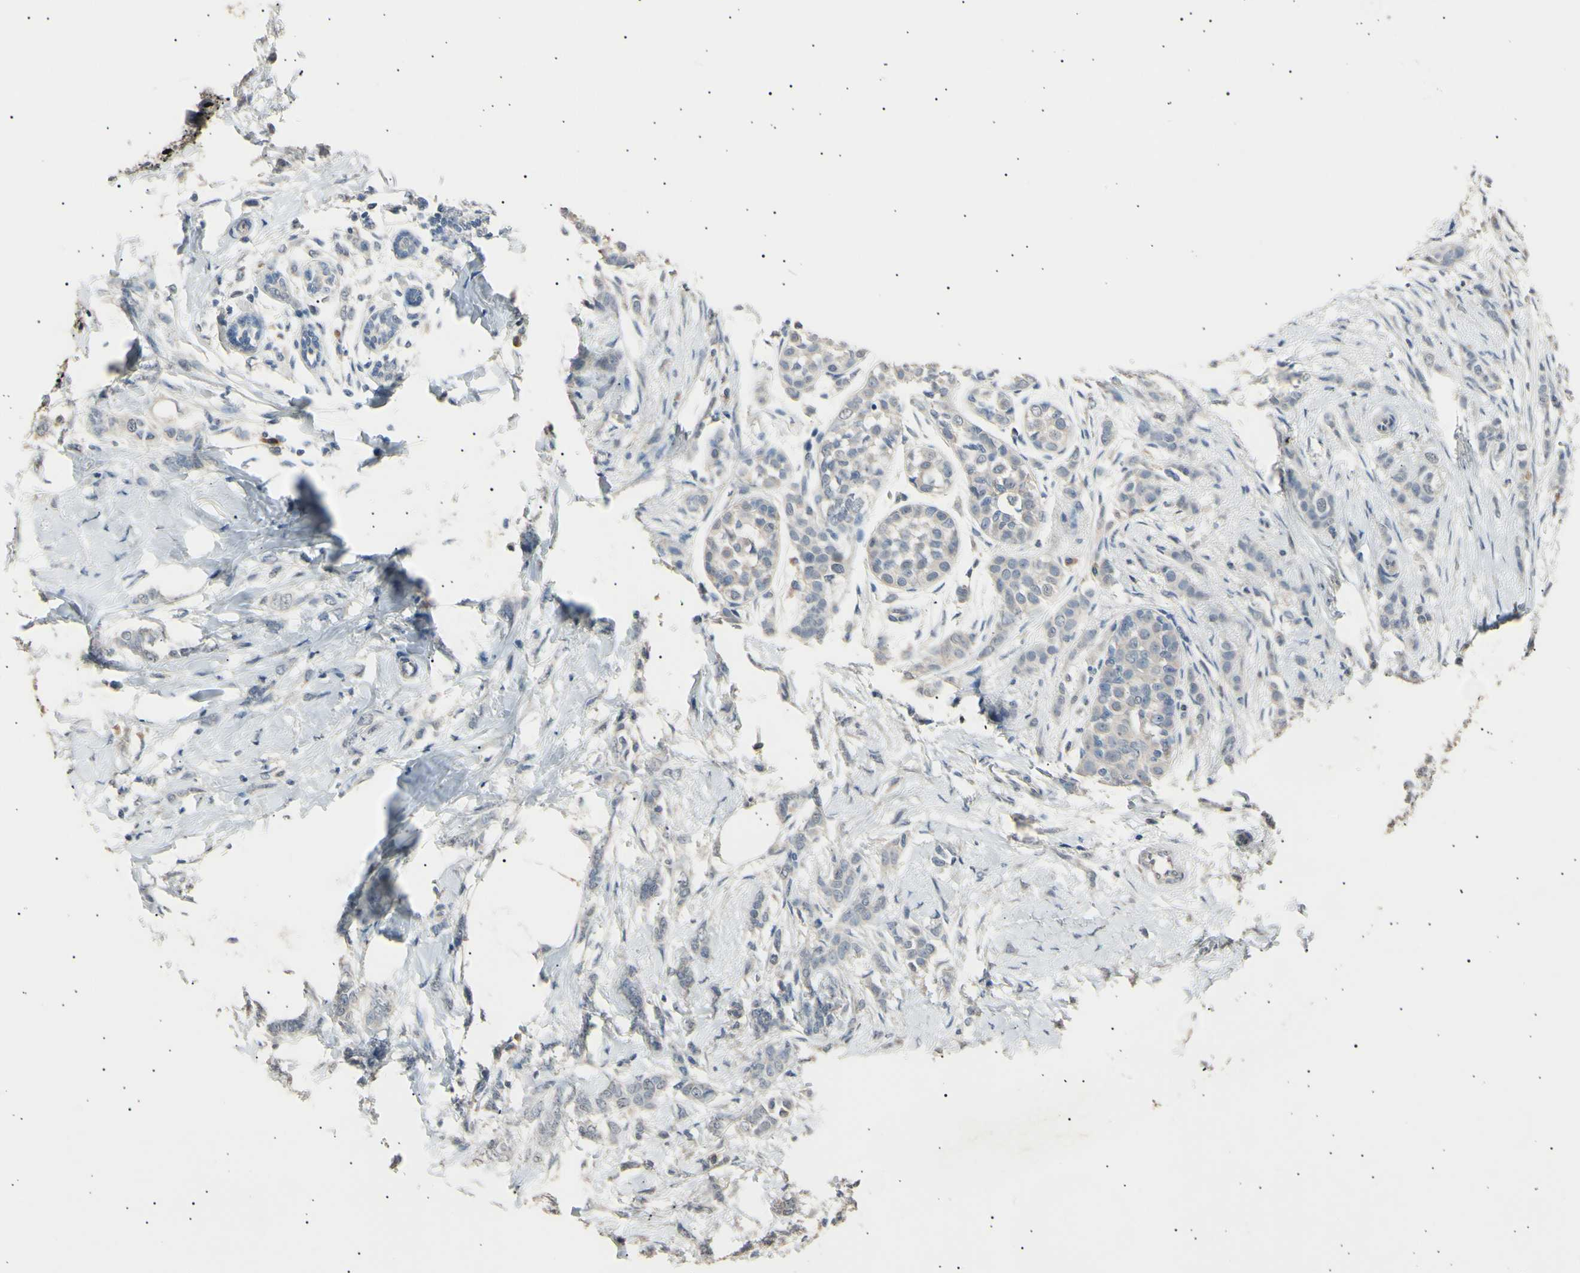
{"staining": {"intensity": "weak", "quantity": "<25%", "location": "cytoplasmic/membranous"}, "tissue": "breast cancer", "cell_type": "Tumor cells", "image_type": "cancer", "snomed": [{"axis": "morphology", "description": "Lobular carcinoma, in situ"}, {"axis": "morphology", "description": "Lobular carcinoma"}, {"axis": "topography", "description": "Breast"}], "caption": "Breast cancer stained for a protein using immunohistochemistry (IHC) exhibits no positivity tumor cells.", "gene": "LDLR", "patient": {"sex": "female", "age": 41}}